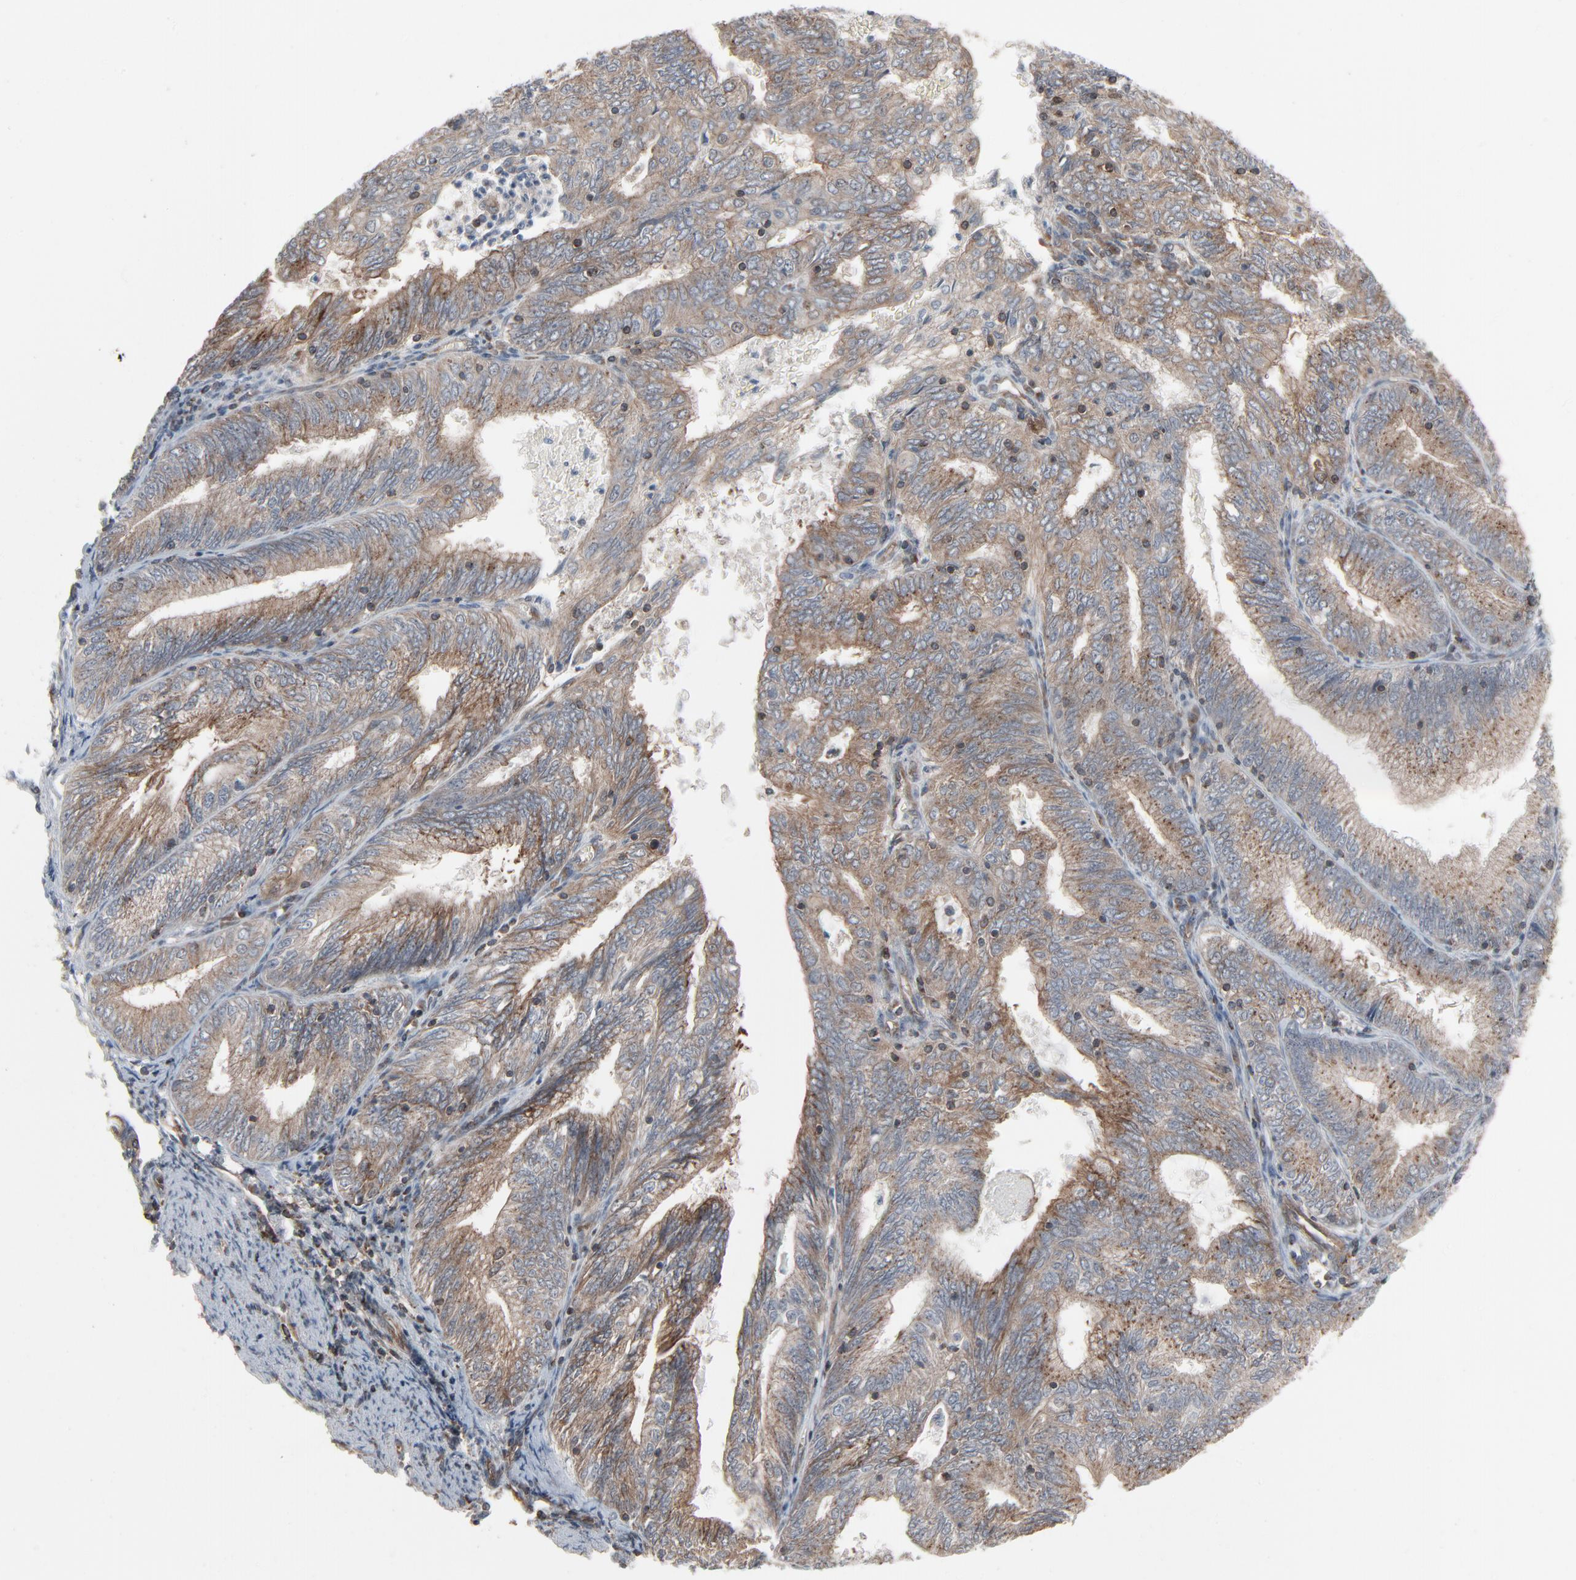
{"staining": {"intensity": "weak", "quantity": ">75%", "location": "cytoplasmic/membranous"}, "tissue": "endometrial cancer", "cell_type": "Tumor cells", "image_type": "cancer", "snomed": [{"axis": "morphology", "description": "Adenocarcinoma, NOS"}, {"axis": "topography", "description": "Endometrium"}], "caption": "This micrograph demonstrates immunohistochemistry (IHC) staining of human endometrial cancer (adenocarcinoma), with low weak cytoplasmic/membranous positivity in about >75% of tumor cells.", "gene": "OPTN", "patient": {"sex": "female", "age": 69}}